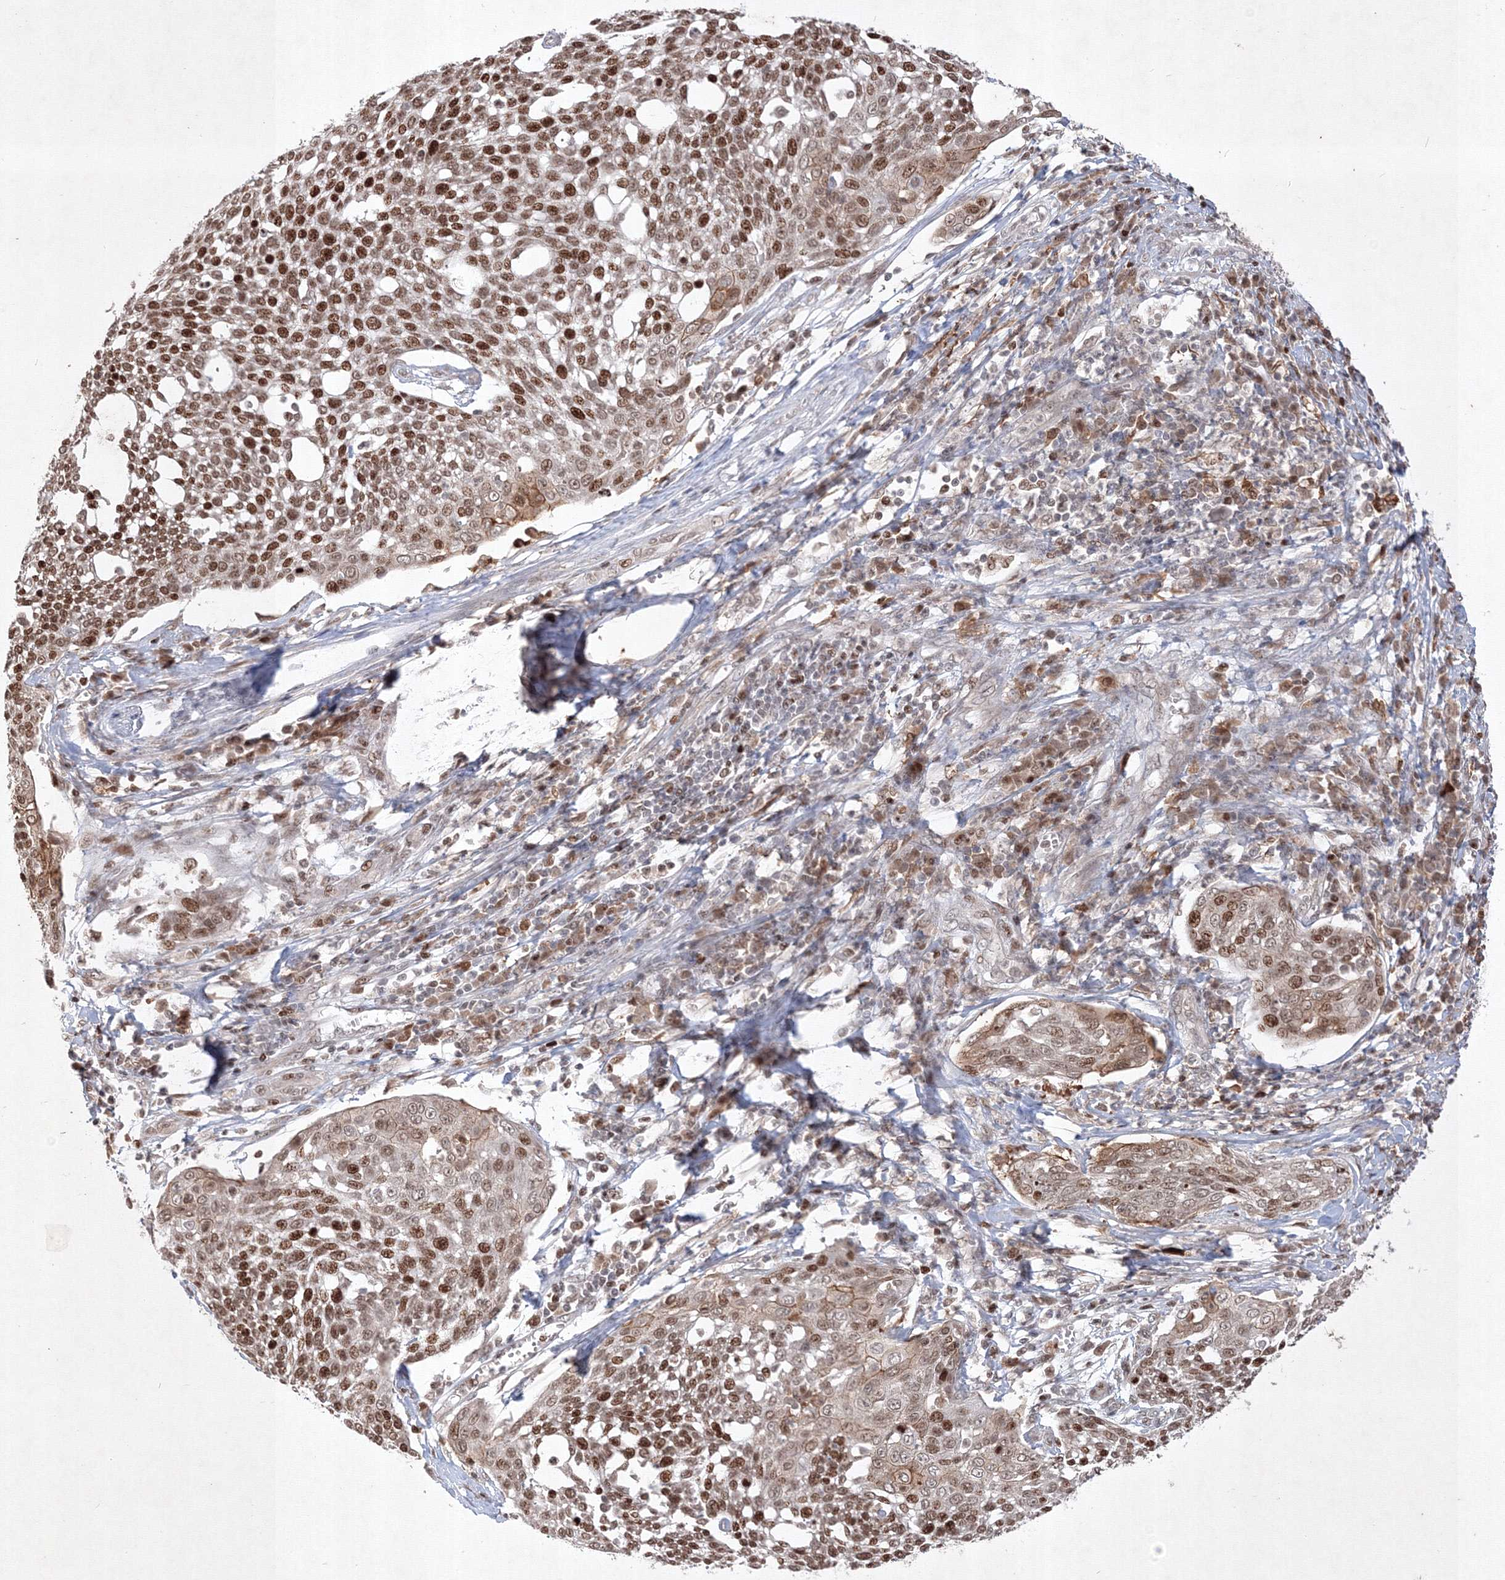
{"staining": {"intensity": "moderate", "quantity": ">75%", "location": "nuclear"}, "tissue": "cervical cancer", "cell_type": "Tumor cells", "image_type": "cancer", "snomed": [{"axis": "morphology", "description": "Squamous cell carcinoma, NOS"}, {"axis": "topography", "description": "Cervix"}], "caption": "Cervical cancer stained with immunohistochemistry exhibits moderate nuclear positivity in approximately >75% of tumor cells.", "gene": "TAB1", "patient": {"sex": "female", "age": 34}}